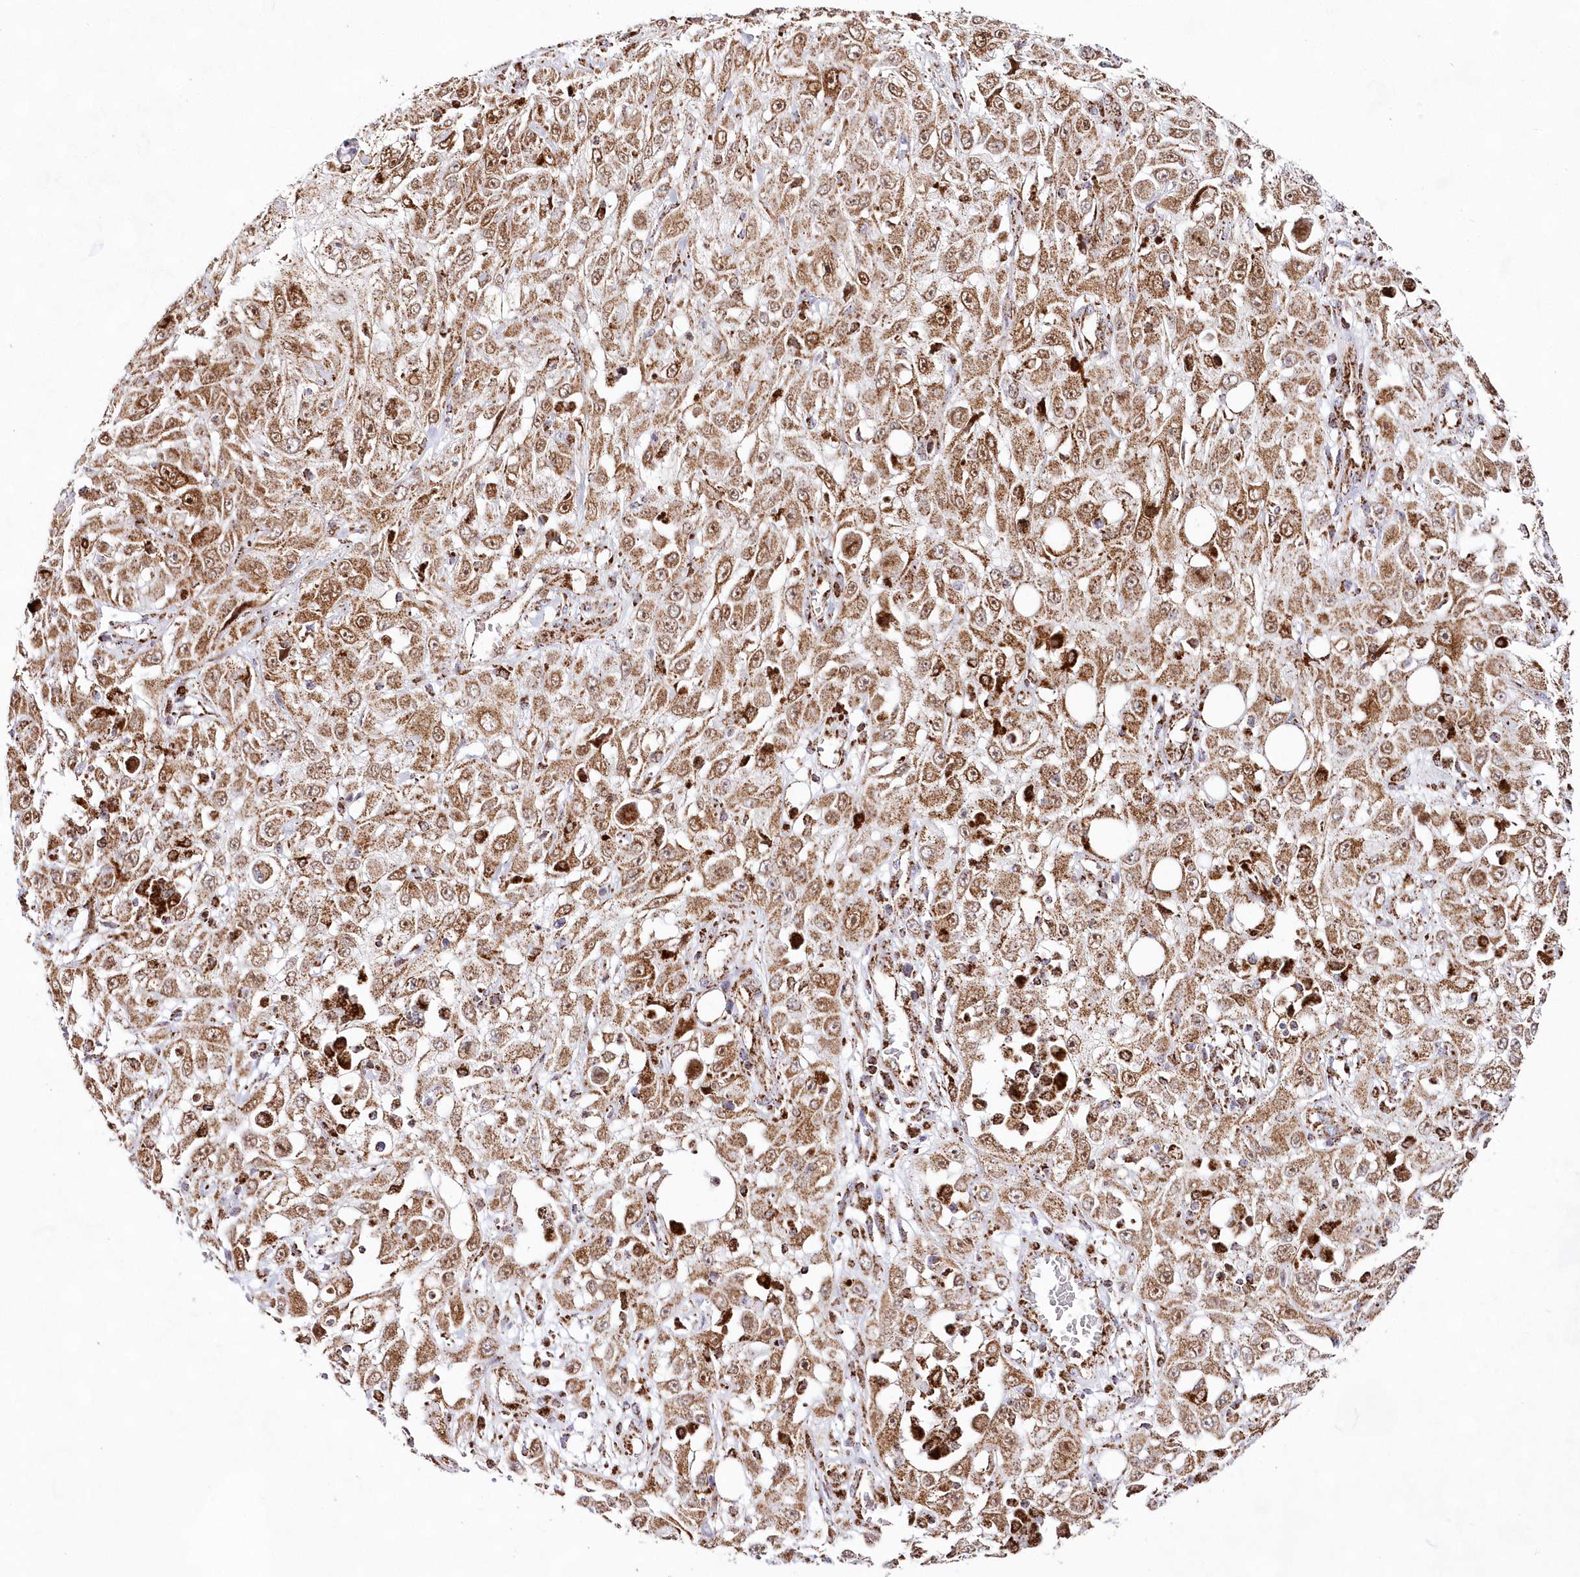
{"staining": {"intensity": "moderate", "quantity": ">75%", "location": "cytoplasmic/membranous"}, "tissue": "skin cancer", "cell_type": "Tumor cells", "image_type": "cancer", "snomed": [{"axis": "morphology", "description": "Squamous cell carcinoma, NOS"}, {"axis": "morphology", "description": "Squamous cell carcinoma, metastatic, NOS"}, {"axis": "topography", "description": "Skin"}, {"axis": "topography", "description": "Lymph node"}], "caption": "Tumor cells exhibit moderate cytoplasmic/membranous expression in approximately >75% of cells in squamous cell carcinoma (skin). (IHC, brightfield microscopy, high magnification).", "gene": "HADHB", "patient": {"sex": "male", "age": 75}}